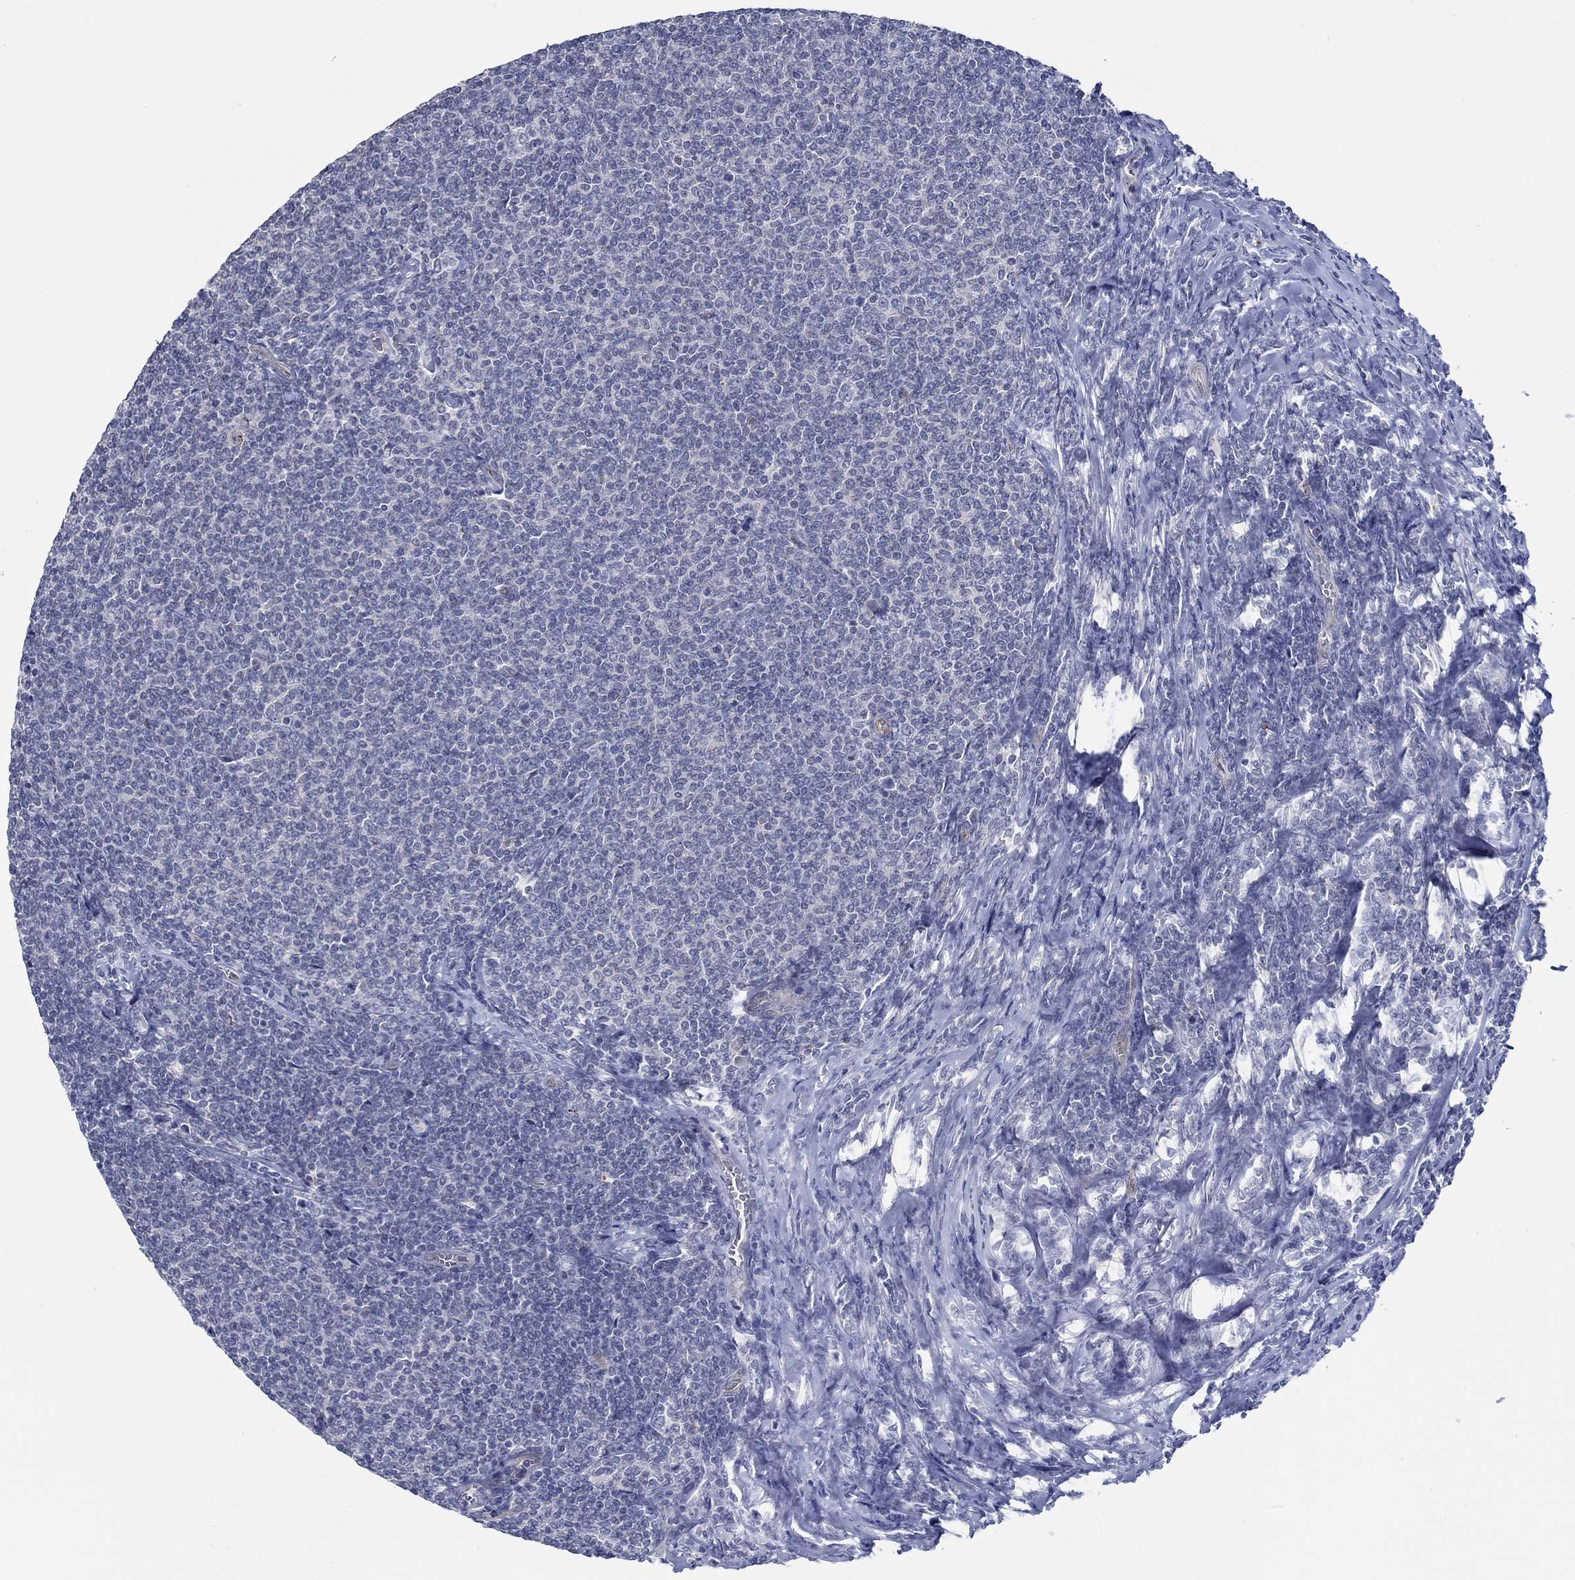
{"staining": {"intensity": "negative", "quantity": "none", "location": "none"}, "tissue": "lymphoma", "cell_type": "Tumor cells", "image_type": "cancer", "snomed": [{"axis": "morphology", "description": "Malignant lymphoma, non-Hodgkin's type, Low grade"}, {"axis": "topography", "description": "Lymph node"}], "caption": "There is no significant expression in tumor cells of low-grade malignant lymphoma, non-Hodgkin's type.", "gene": "GJA5", "patient": {"sex": "male", "age": 52}}